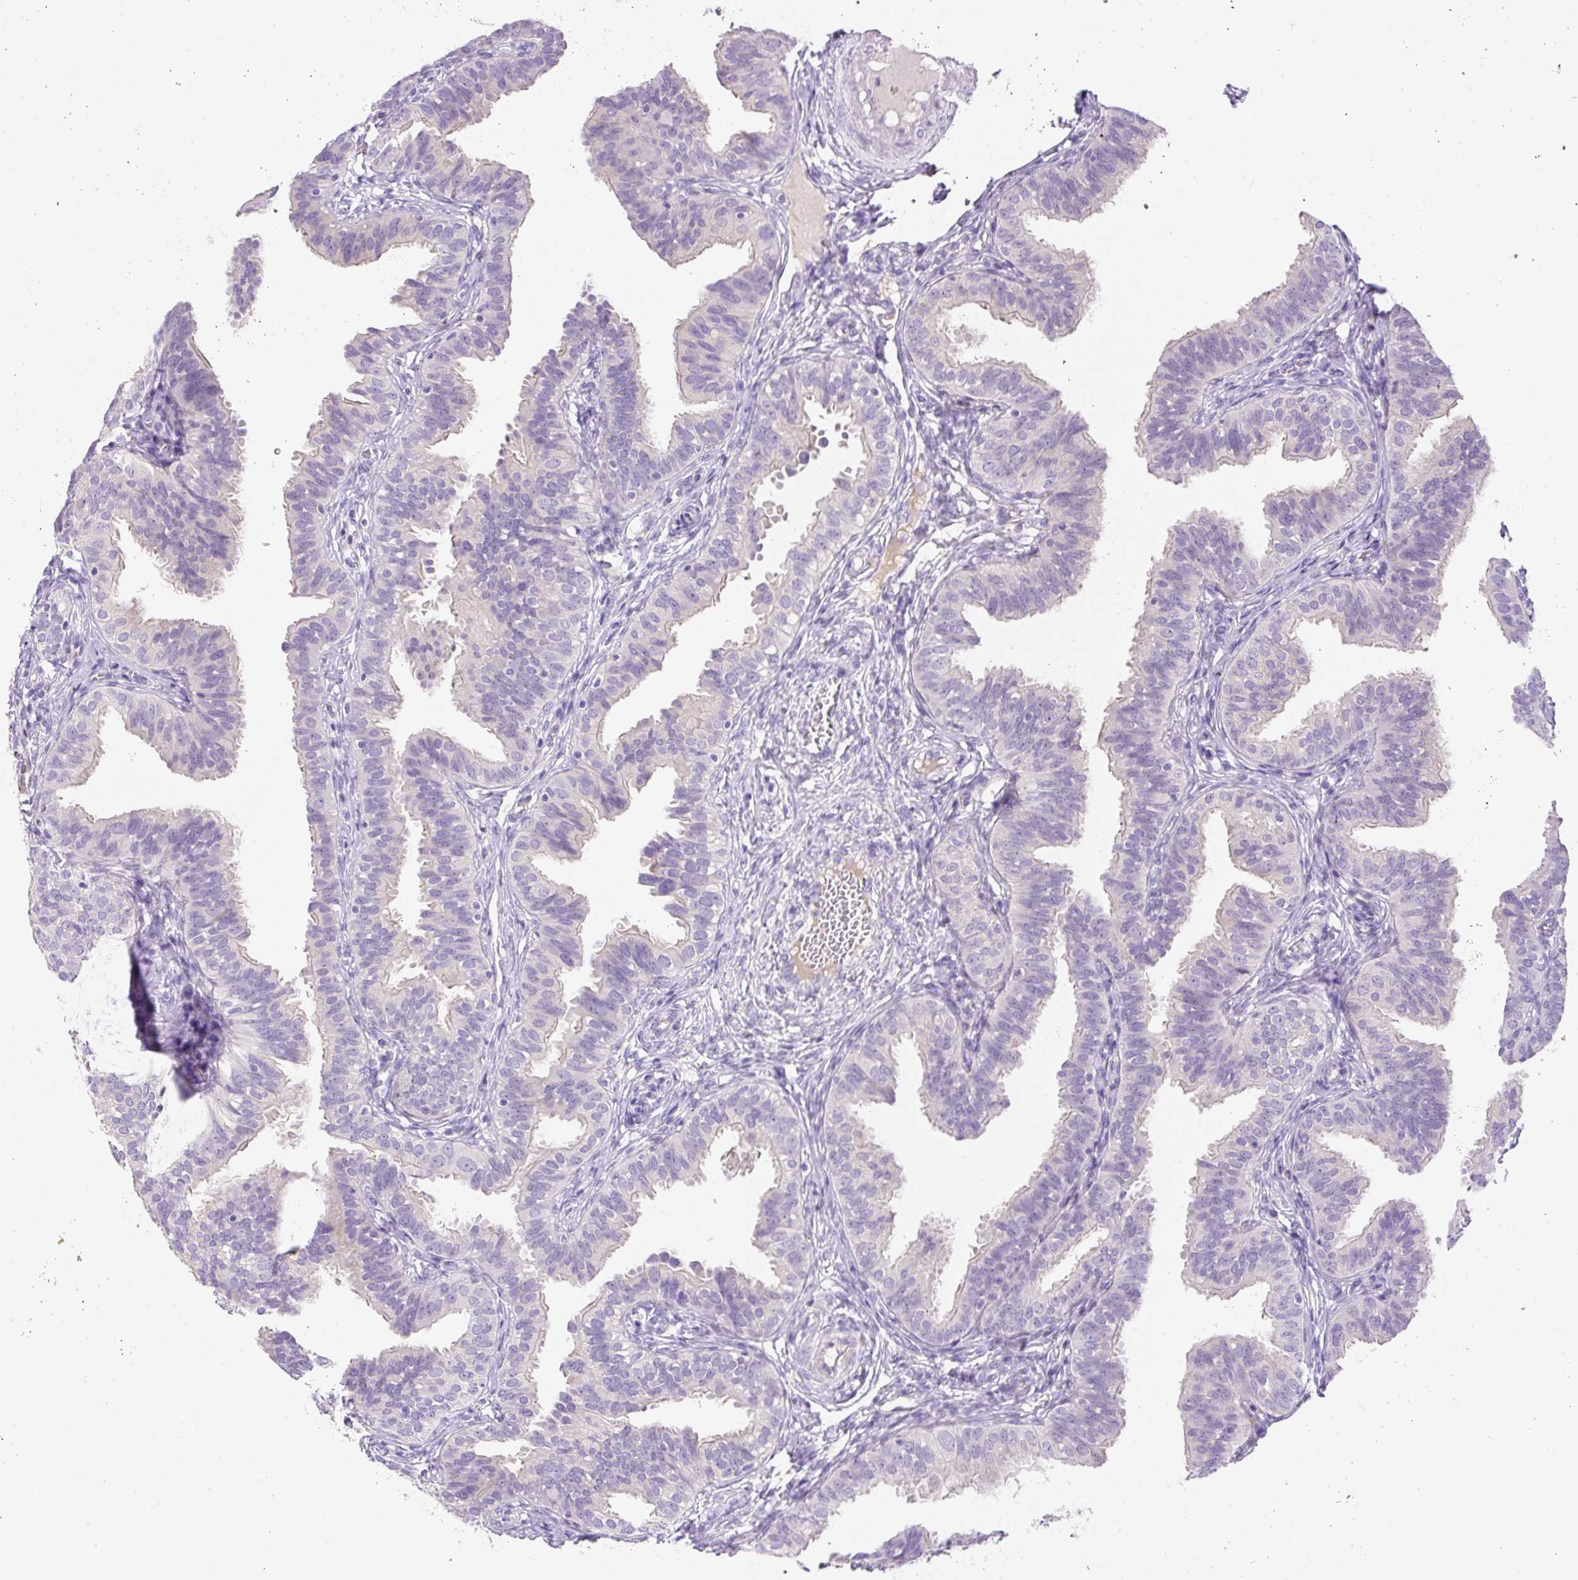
{"staining": {"intensity": "weak", "quantity": "<25%", "location": "cytoplasmic/membranous"}, "tissue": "fallopian tube", "cell_type": "Glandular cells", "image_type": "normal", "snomed": [{"axis": "morphology", "description": "Normal tissue, NOS"}, {"axis": "topography", "description": "Fallopian tube"}], "caption": "Immunohistochemistry (IHC) micrograph of normal fallopian tube: fallopian tube stained with DAB displays no significant protein staining in glandular cells. (Stains: DAB (3,3'-diaminobenzidine) immunohistochemistry with hematoxylin counter stain, Microscopy: brightfield microscopy at high magnification).", "gene": "TDRD15", "patient": {"sex": "female", "age": 35}}